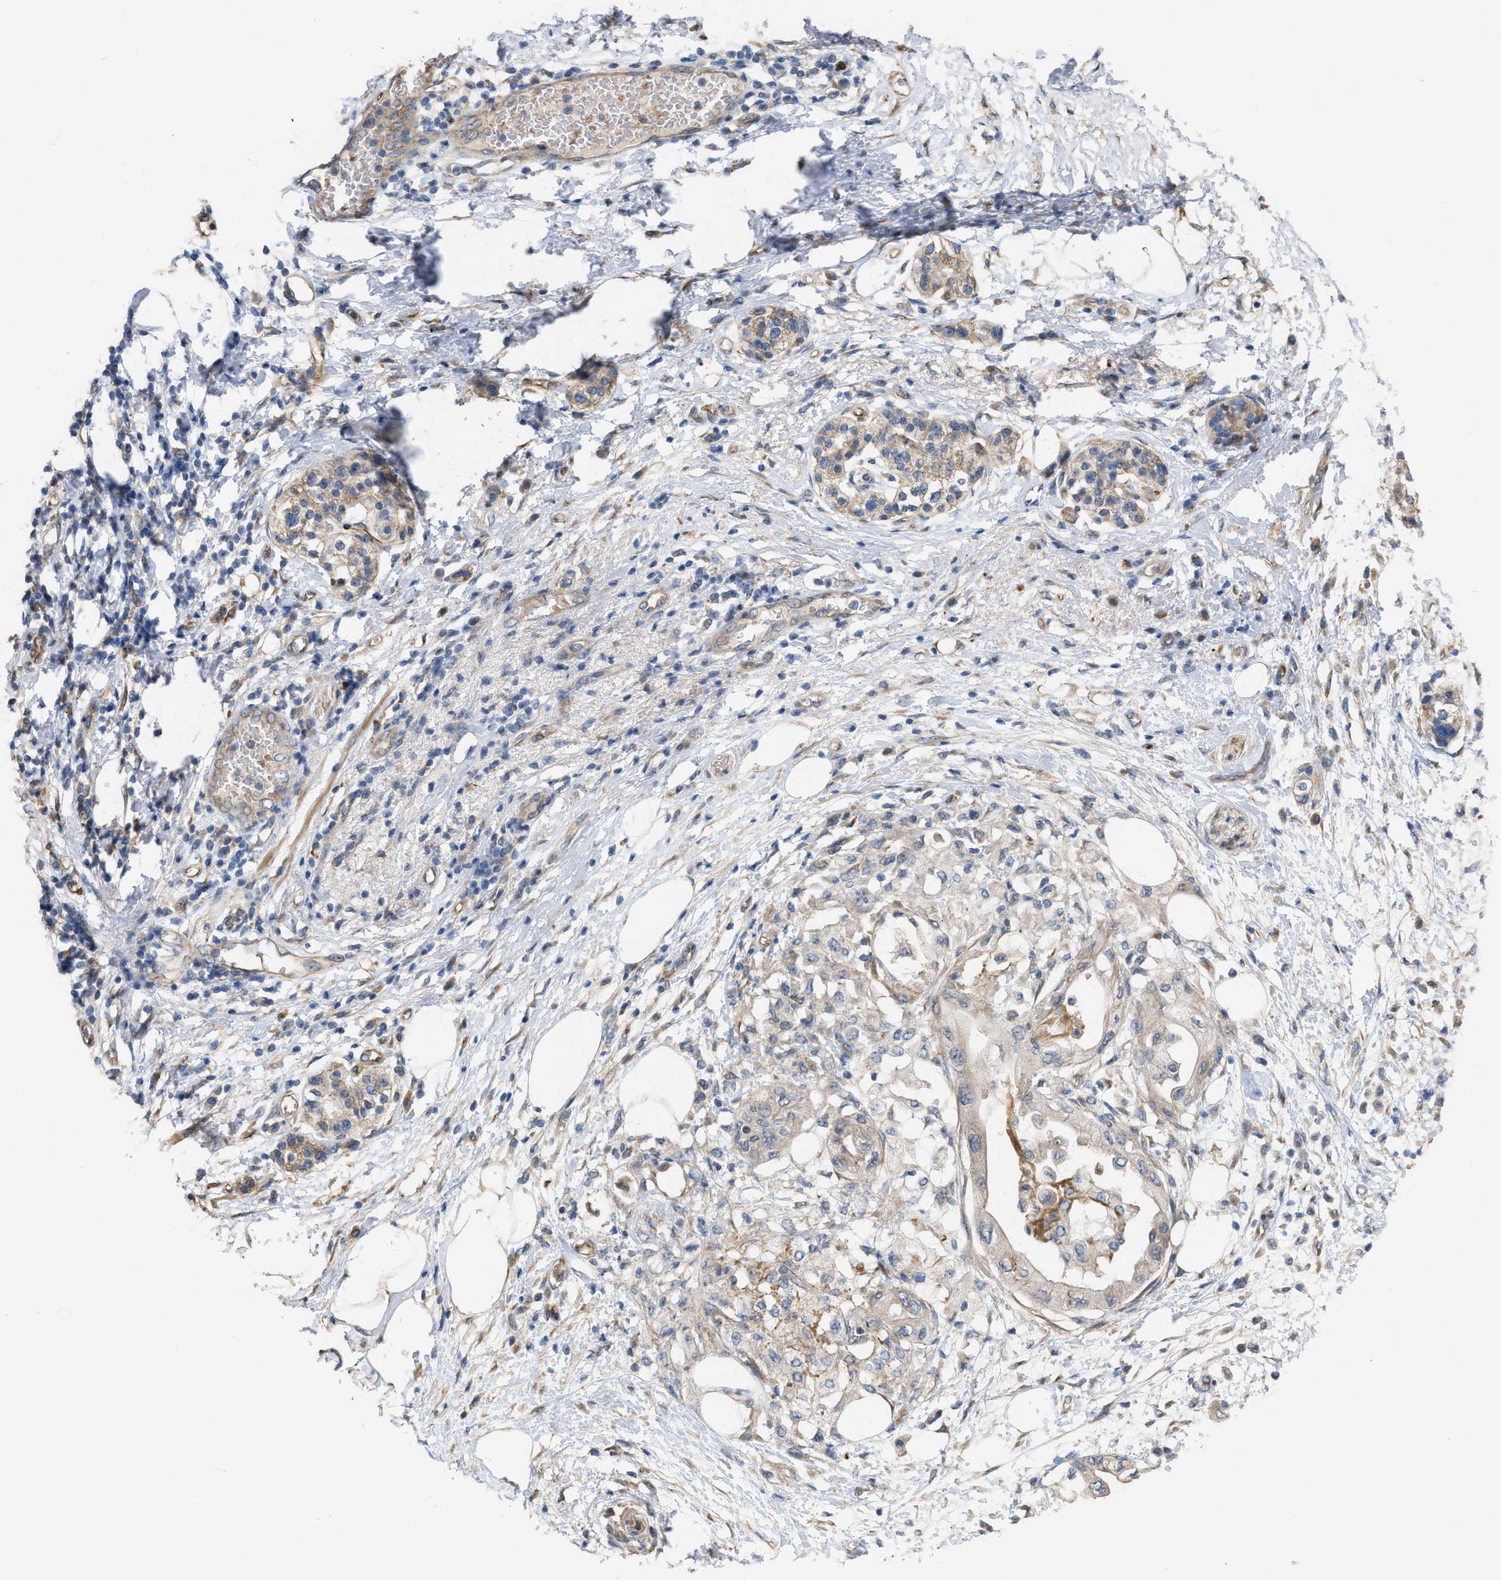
{"staining": {"intensity": "weak", "quantity": "25%-75%", "location": "cytoplasmic/membranous"}, "tissue": "pancreatic cancer", "cell_type": "Tumor cells", "image_type": "cancer", "snomed": [{"axis": "morphology", "description": "Normal tissue, NOS"}, {"axis": "morphology", "description": "Adenocarcinoma, NOS"}, {"axis": "topography", "description": "Pancreas"}, {"axis": "topography", "description": "Duodenum"}], "caption": "Tumor cells reveal weak cytoplasmic/membranous positivity in about 25%-75% of cells in pancreatic adenocarcinoma. (Stains: DAB (3,3'-diaminobenzidine) in brown, nuclei in blue, Microscopy: brightfield microscopy at high magnification).", "gene": "SLC4A11", "patient": {"sex": "female", "age": 60}}